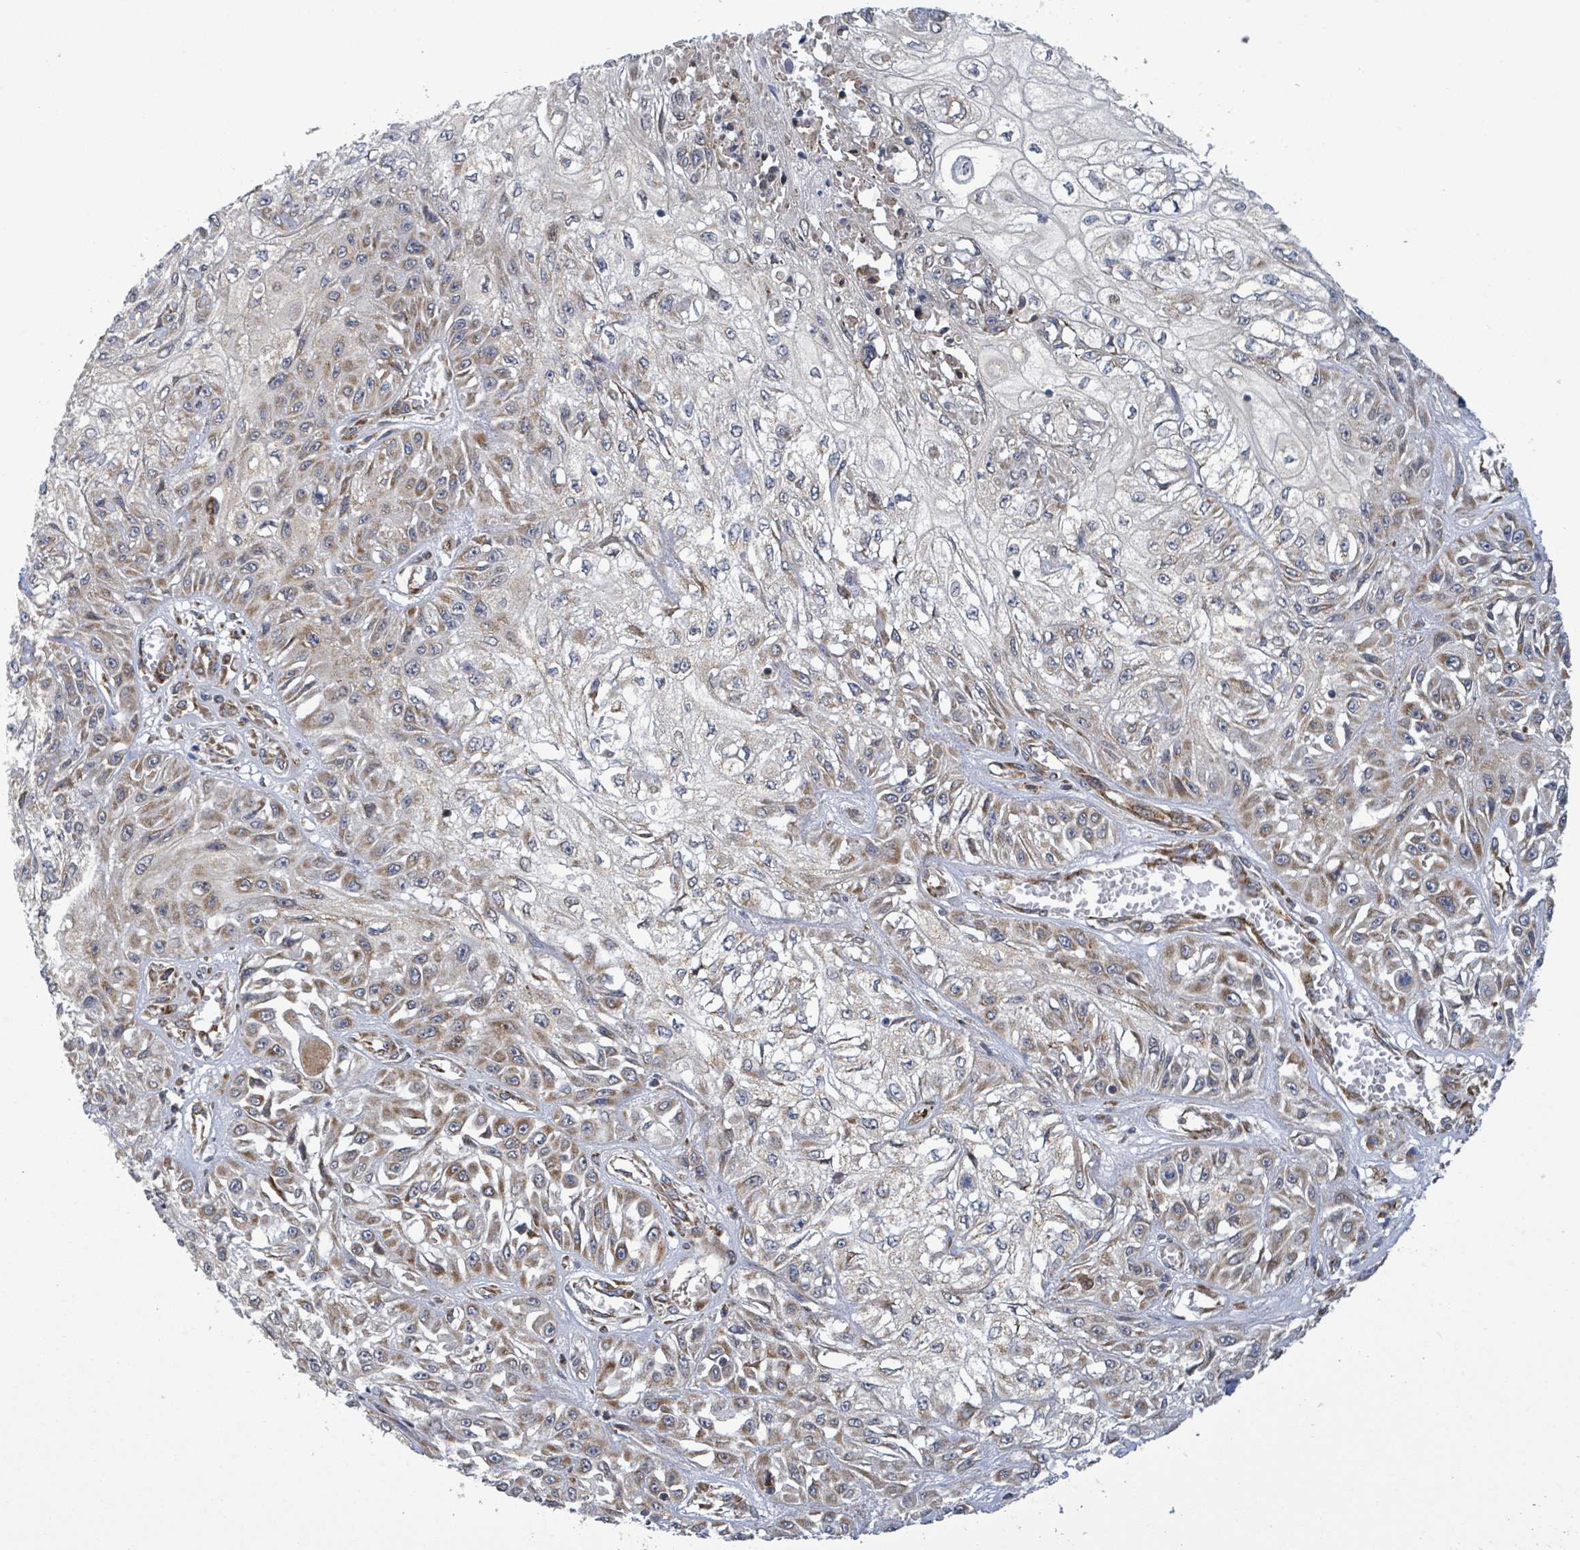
{"staining": {"intensity": "weak", "quantity": "<25%", "location": "cytoplasmic/membranous"}, "tissue": "skin cancer", "cell_type": "Tumor cells", "image_type": "cancer", "snomed": [{"axis": "morphology", "description": "Squamous cell carcinoma, NOS"}, {"axis": "morphology", "description": "Squamous cell carcinoma, metastatic, NOS"}, {"axis": "topography", "description": "Skin"}, {"axis": "topography", "description": "Lymph node"}], "caption": "The photomicrograph displays no significant positivity in tumor cells of skin cancer.", "gene": "NOMO1", "patient": {"sex": "male", "age": 75}}